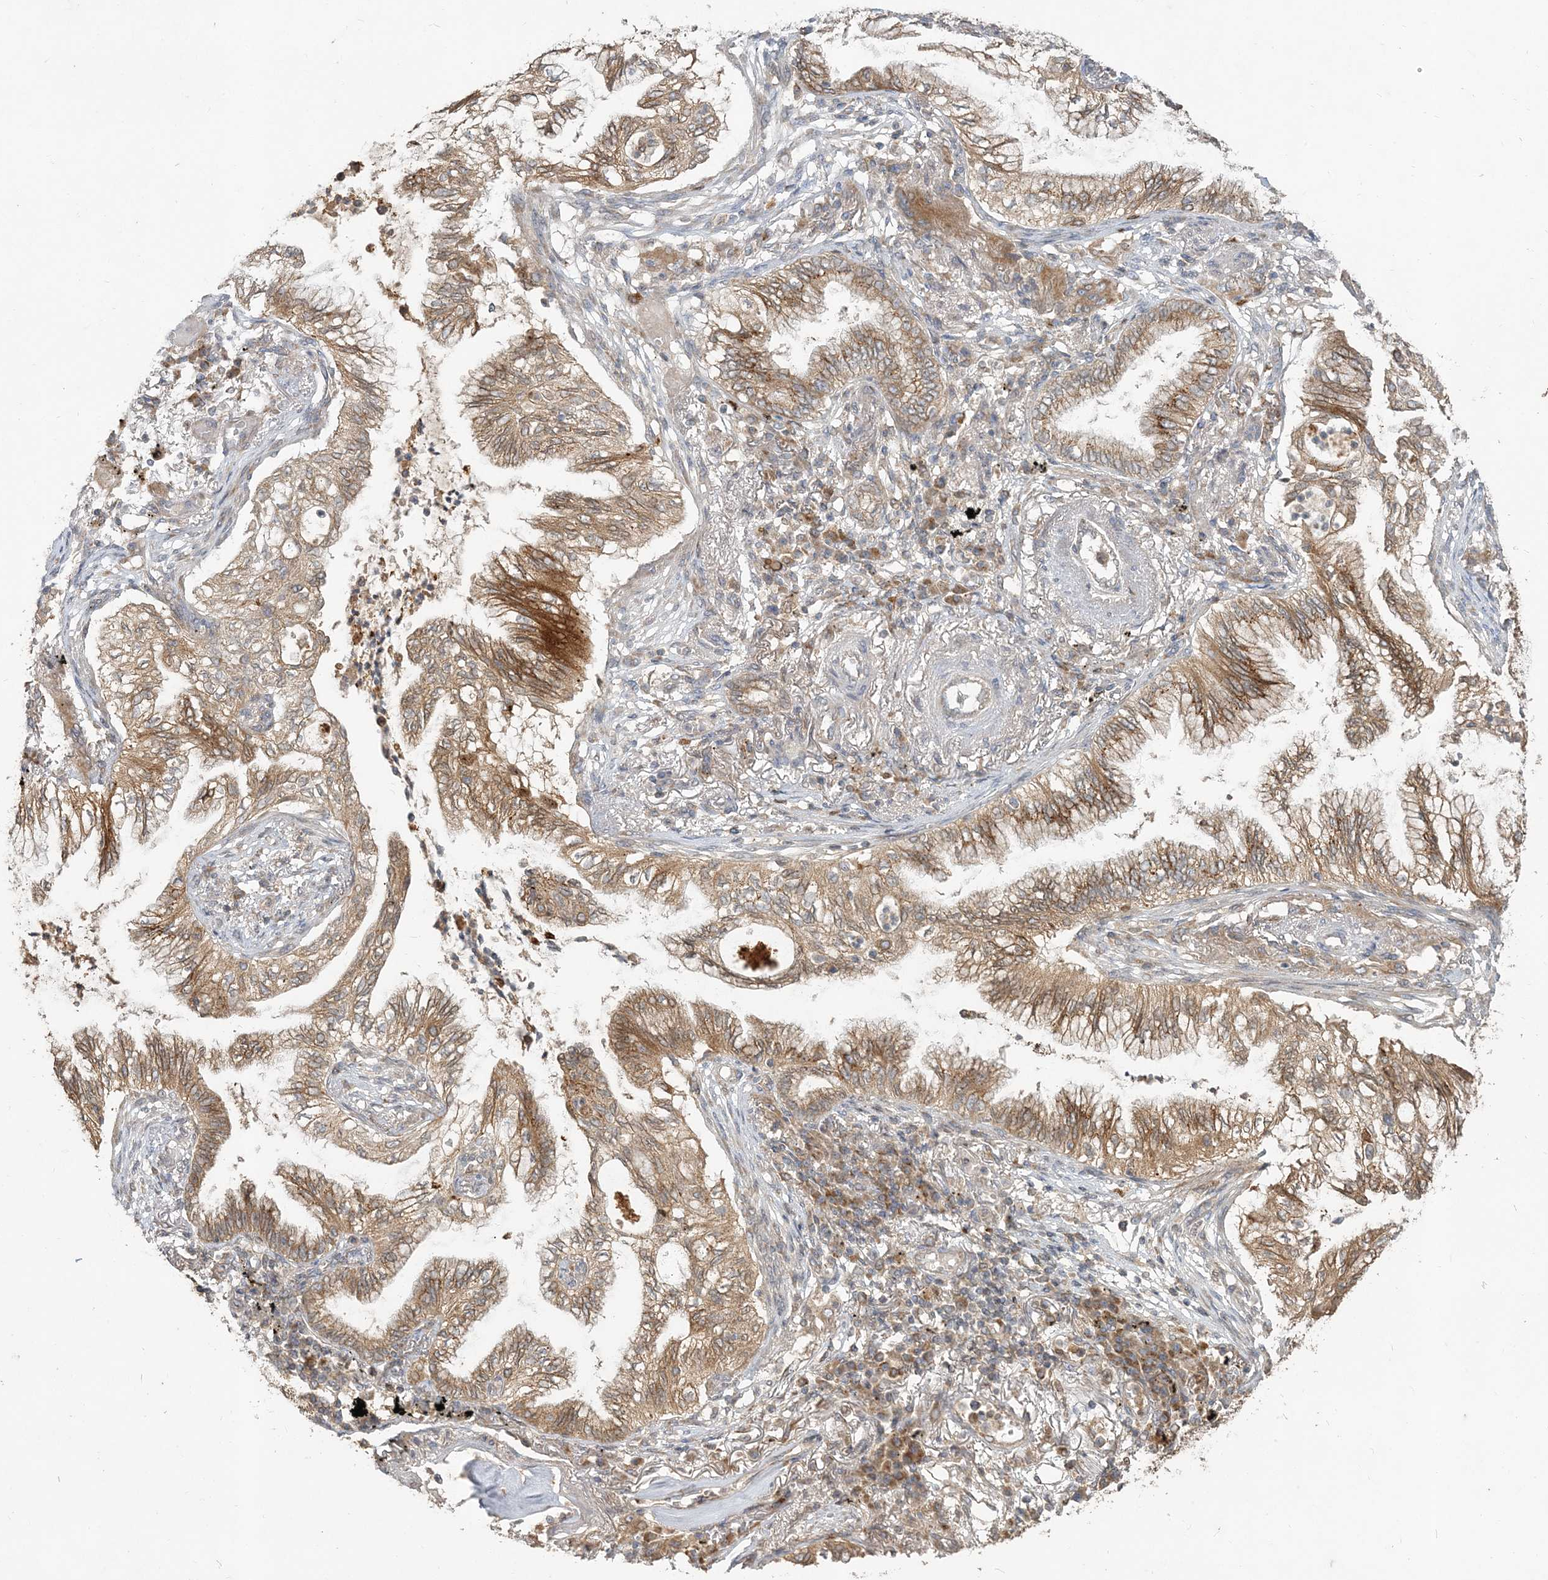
{"staining": {"intensity": "moderate", "quantity": ">75%", "location": "cytoplasmic/membranous"}, "tissue": "lung cancer", "cell_type": "Tumor cells", "image_type": "cancer", "snomed": [{"axis": "morphology", "description": "Normal tissue, NOS"}, {"axis": "morphology", "description": "Adenocarcinoma, NOS"}, {"axis": "topography", "description": "Bronchus"}, {"axis": "topography", "description": "Lung"}], "caption": "Protein analysis of lung cancer tissue shows moderate cytoplasmic/membranous expression in approximately >75% of tumor cells.", "gene": "RAB14", "patient": {"sex": "female", "age": 70}}